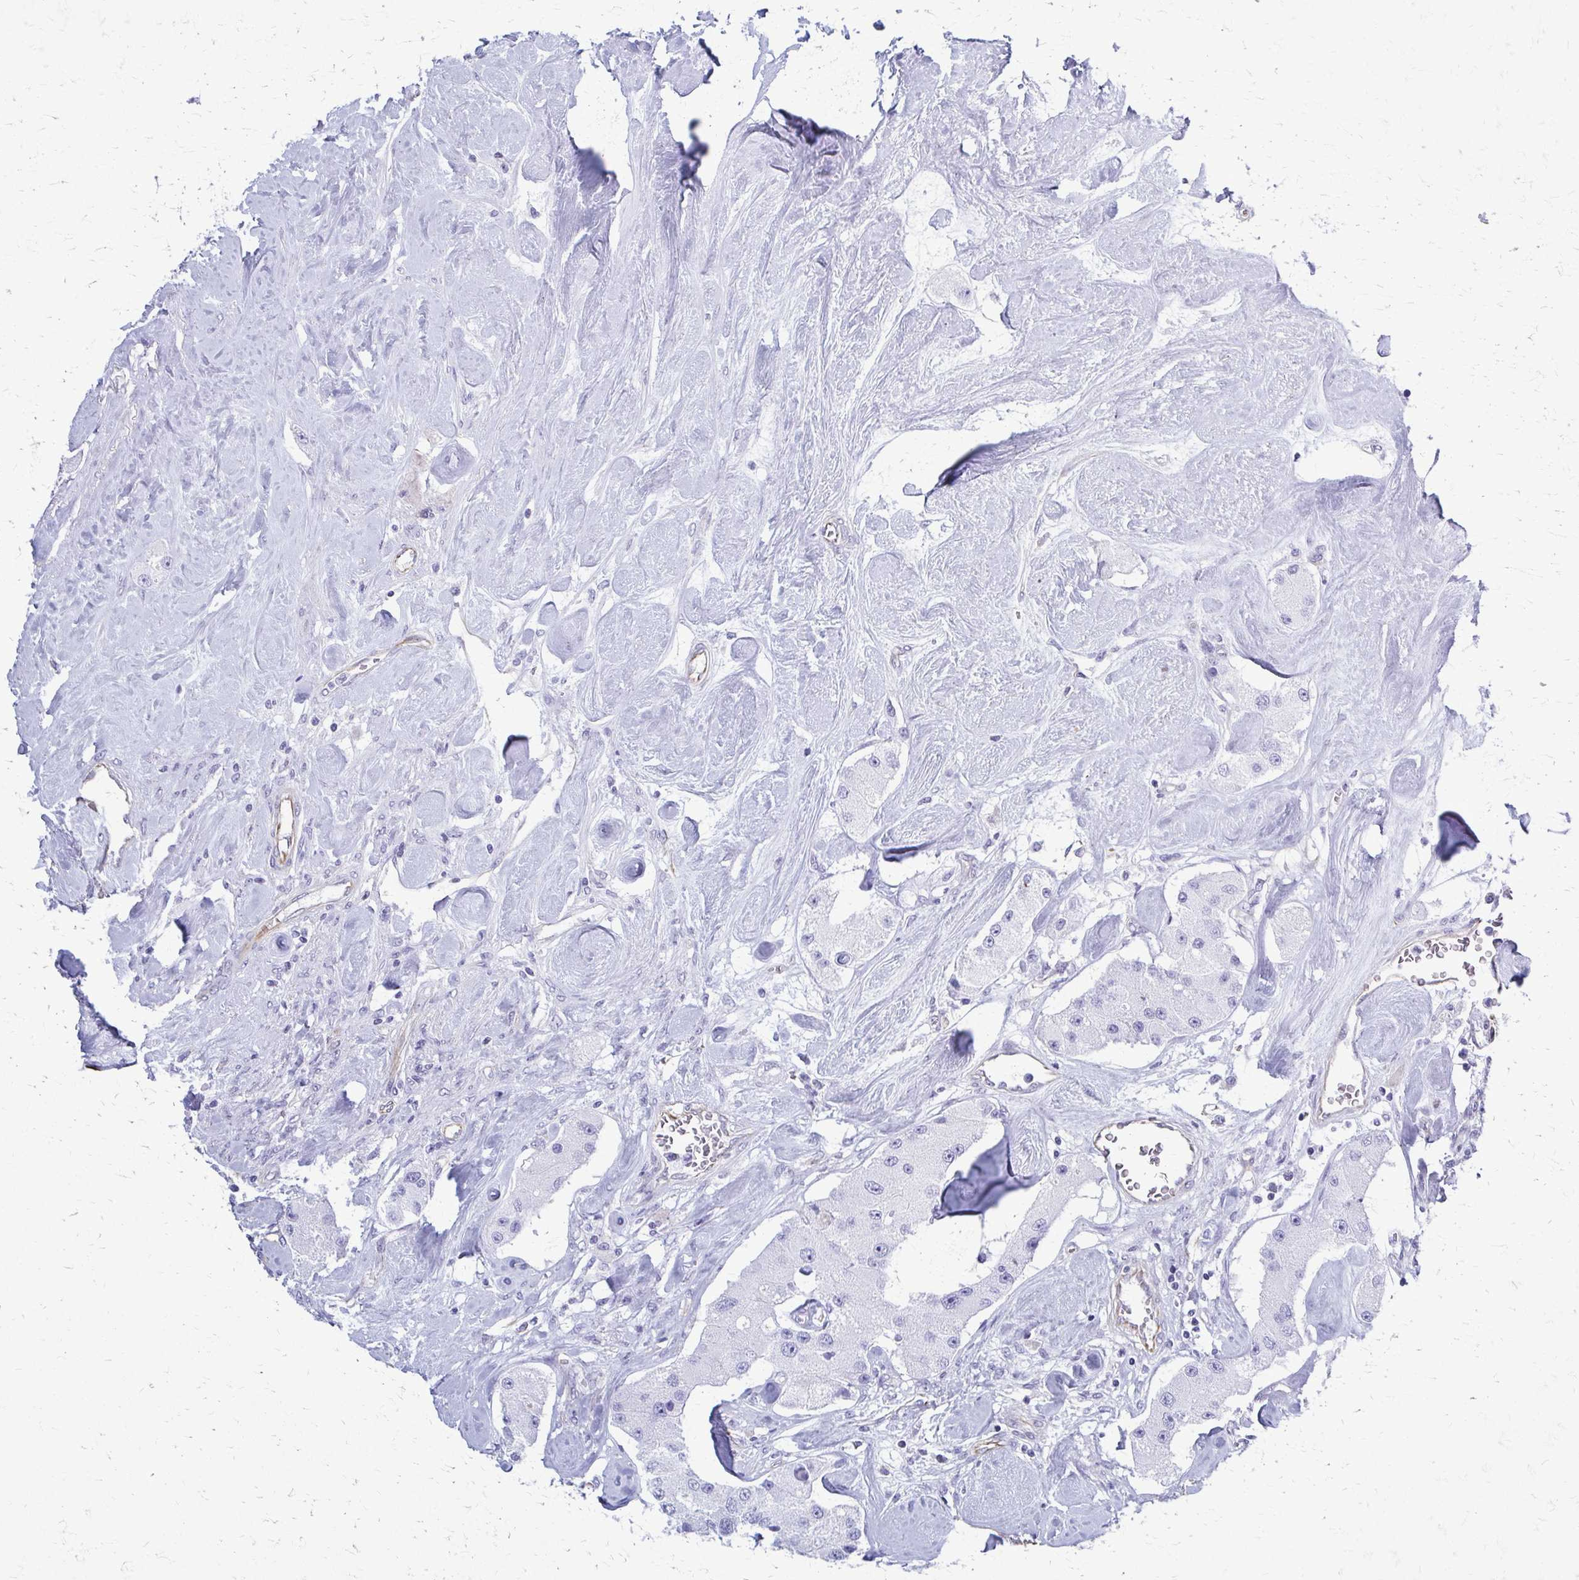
{"staining": {"intensity": "negative", "quantity": "none", "location": "none"}, "tissue": "carcinoid", "cell_type": "Tumor cells", "image_type": "cancer", "snomed": [{"axis": "morphology", "description": "Carcinoid, malignant, NOS"}, {"axis": "topography", "description": "Pancreas"}], "caption": "Immunohistochemical staining of carcinoid exhibits no significant positivity in tumor cells.", "gene": "GFAP", "patient": {"sex": "male", "age": 41}}